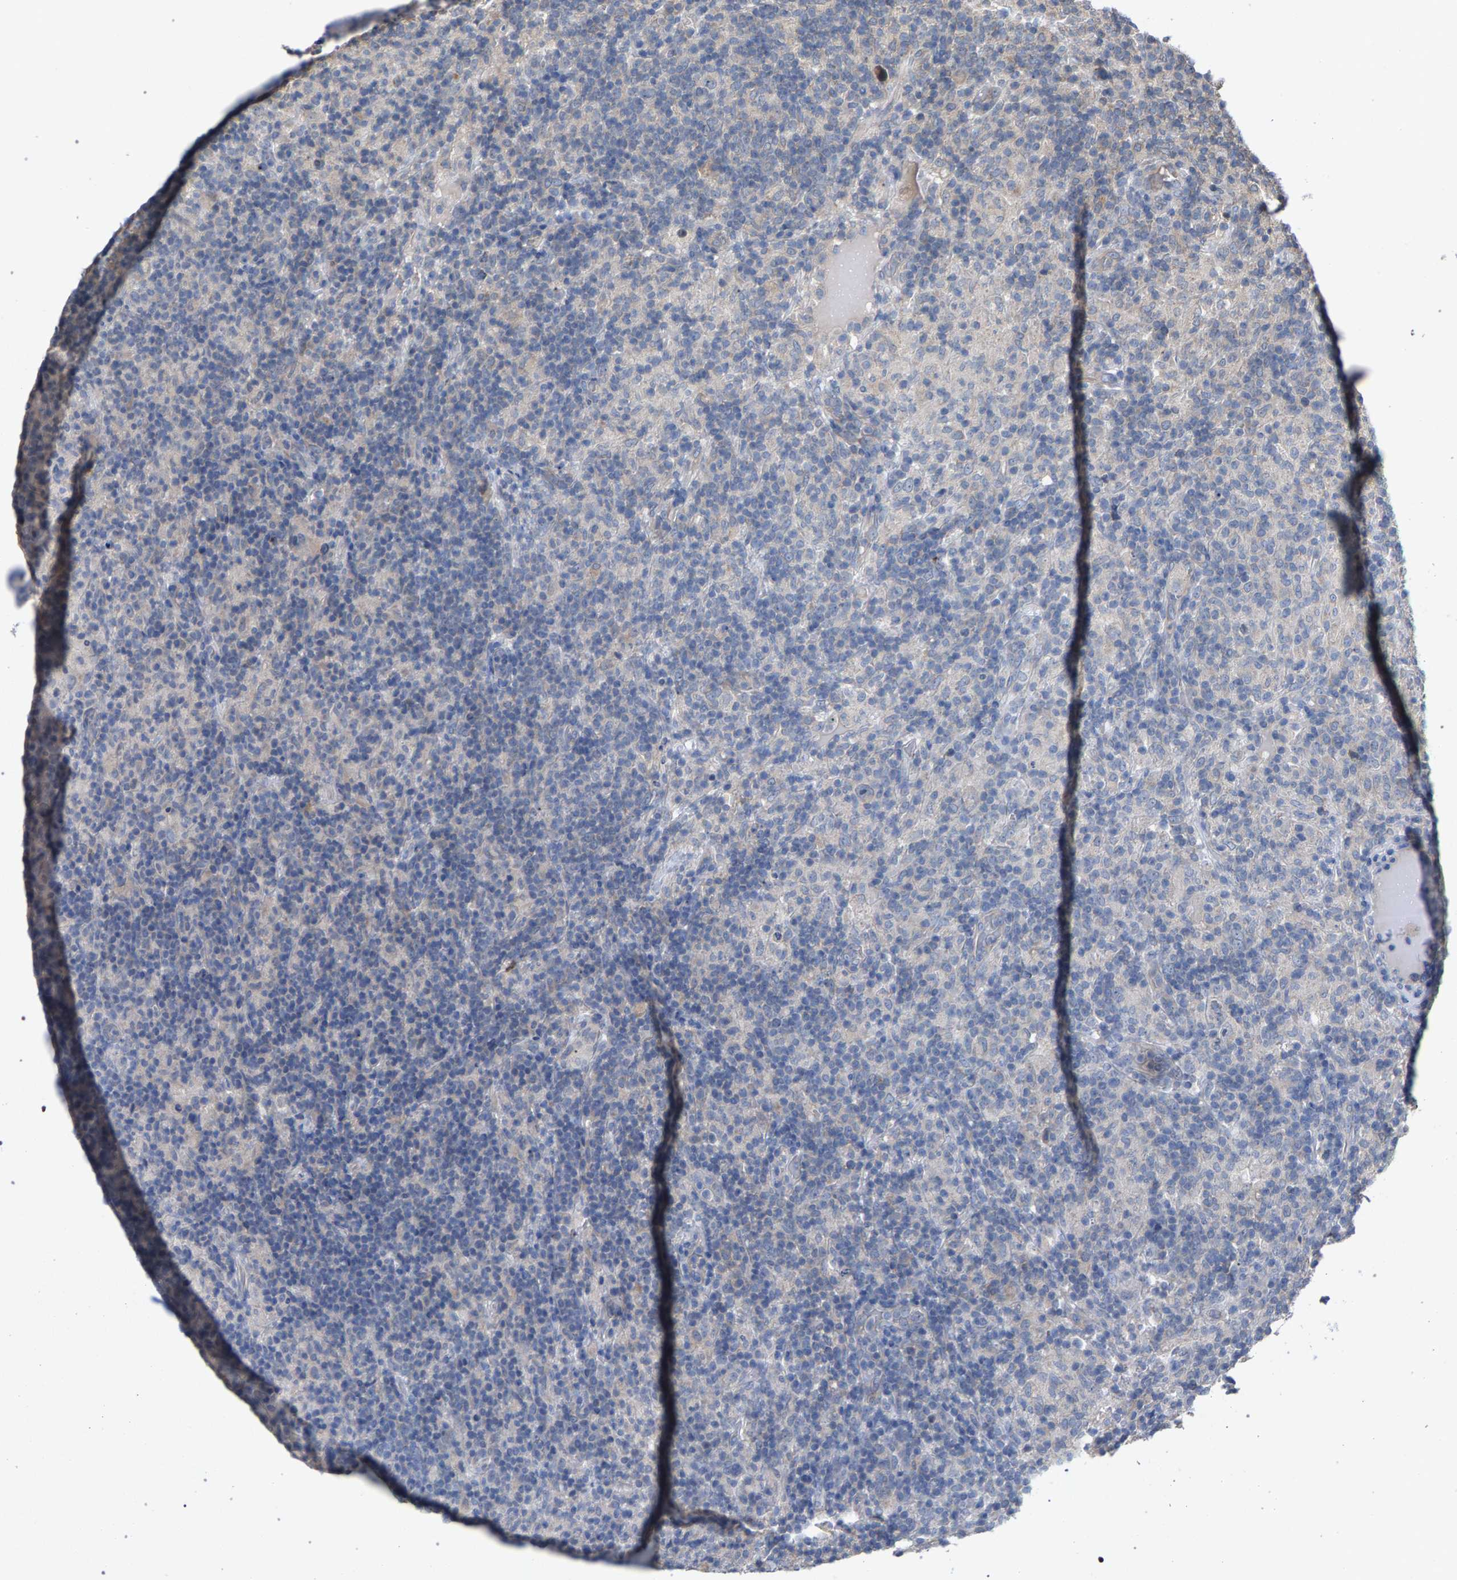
{"staining": {"intensity": "negative", "quantity": "none", "location": "none"}, "tissue": "lymphoma", "cell_type": "Tumor cells", "image_type": "cancer", "snomed": [{"axis": "morphology", "description": "Hodgkin's disease, NOS"}, {"axis": "topography", "description": "Lymph node"}], "caption": "IHC of Hodgkin's disease exhibits no expression in tumor cells.", "gene": "SLC4A4", "patient": {"sex": "male", "age": 70}}